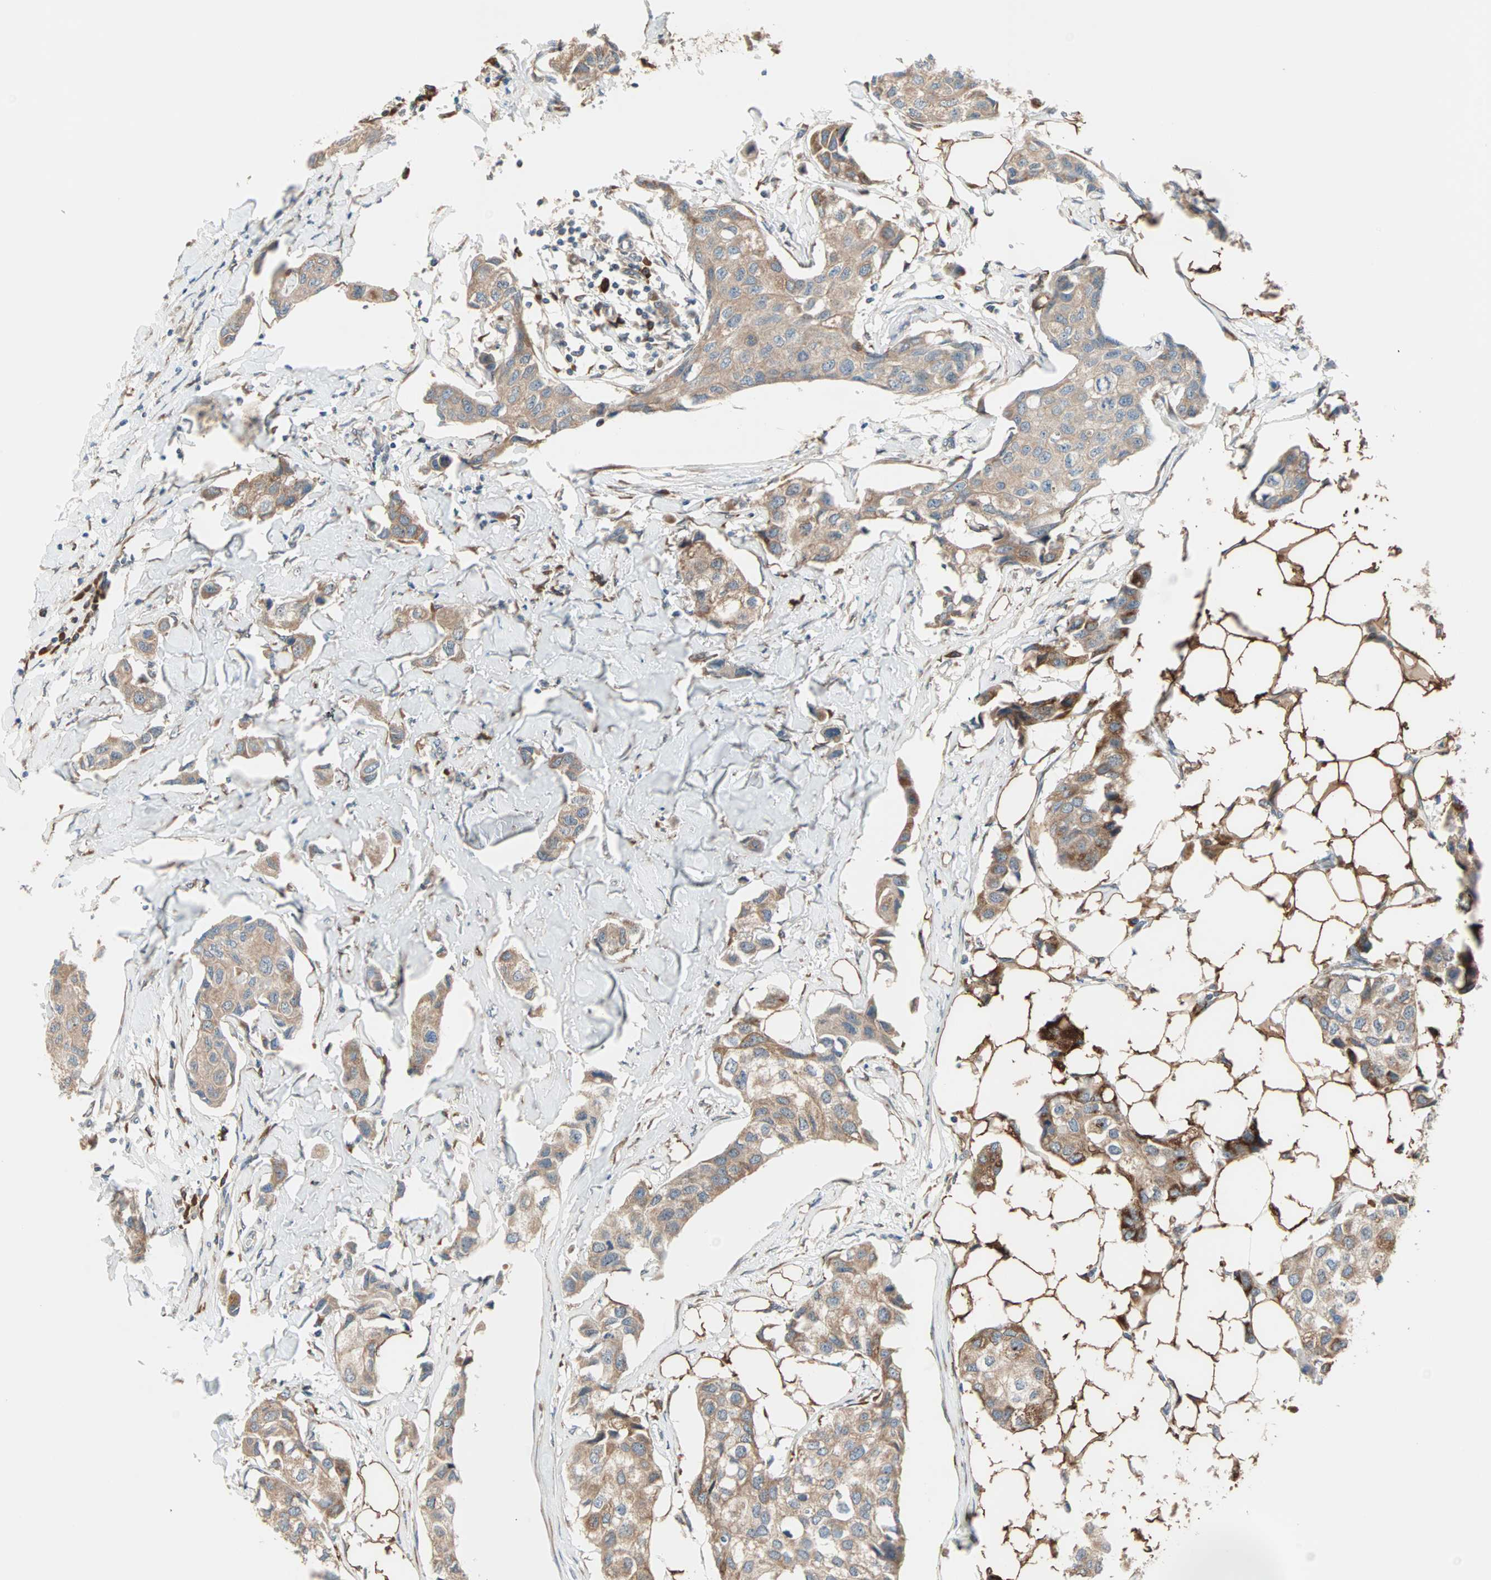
{"staining": {"intensity": "moderate", "quantity": ">75%", "location": "cytoplasmic/membranous"}, "tissue": "breast cancer", "cell_type": "Tumor cells", "image_type": "cancer", "snomed": [{"axis": "morphology", "description": "Duct carcinoma"}, {"axis": "topography", "description": "Breast"}], "caption": "An image showing moderate cytoplasmic/membranous expression in about >75% of tumor cells in breast cancer, as visualized by brown immunohistochemical staining.", "gene": "SAR1A", "patient": {"sex": "female", "age": 80}}